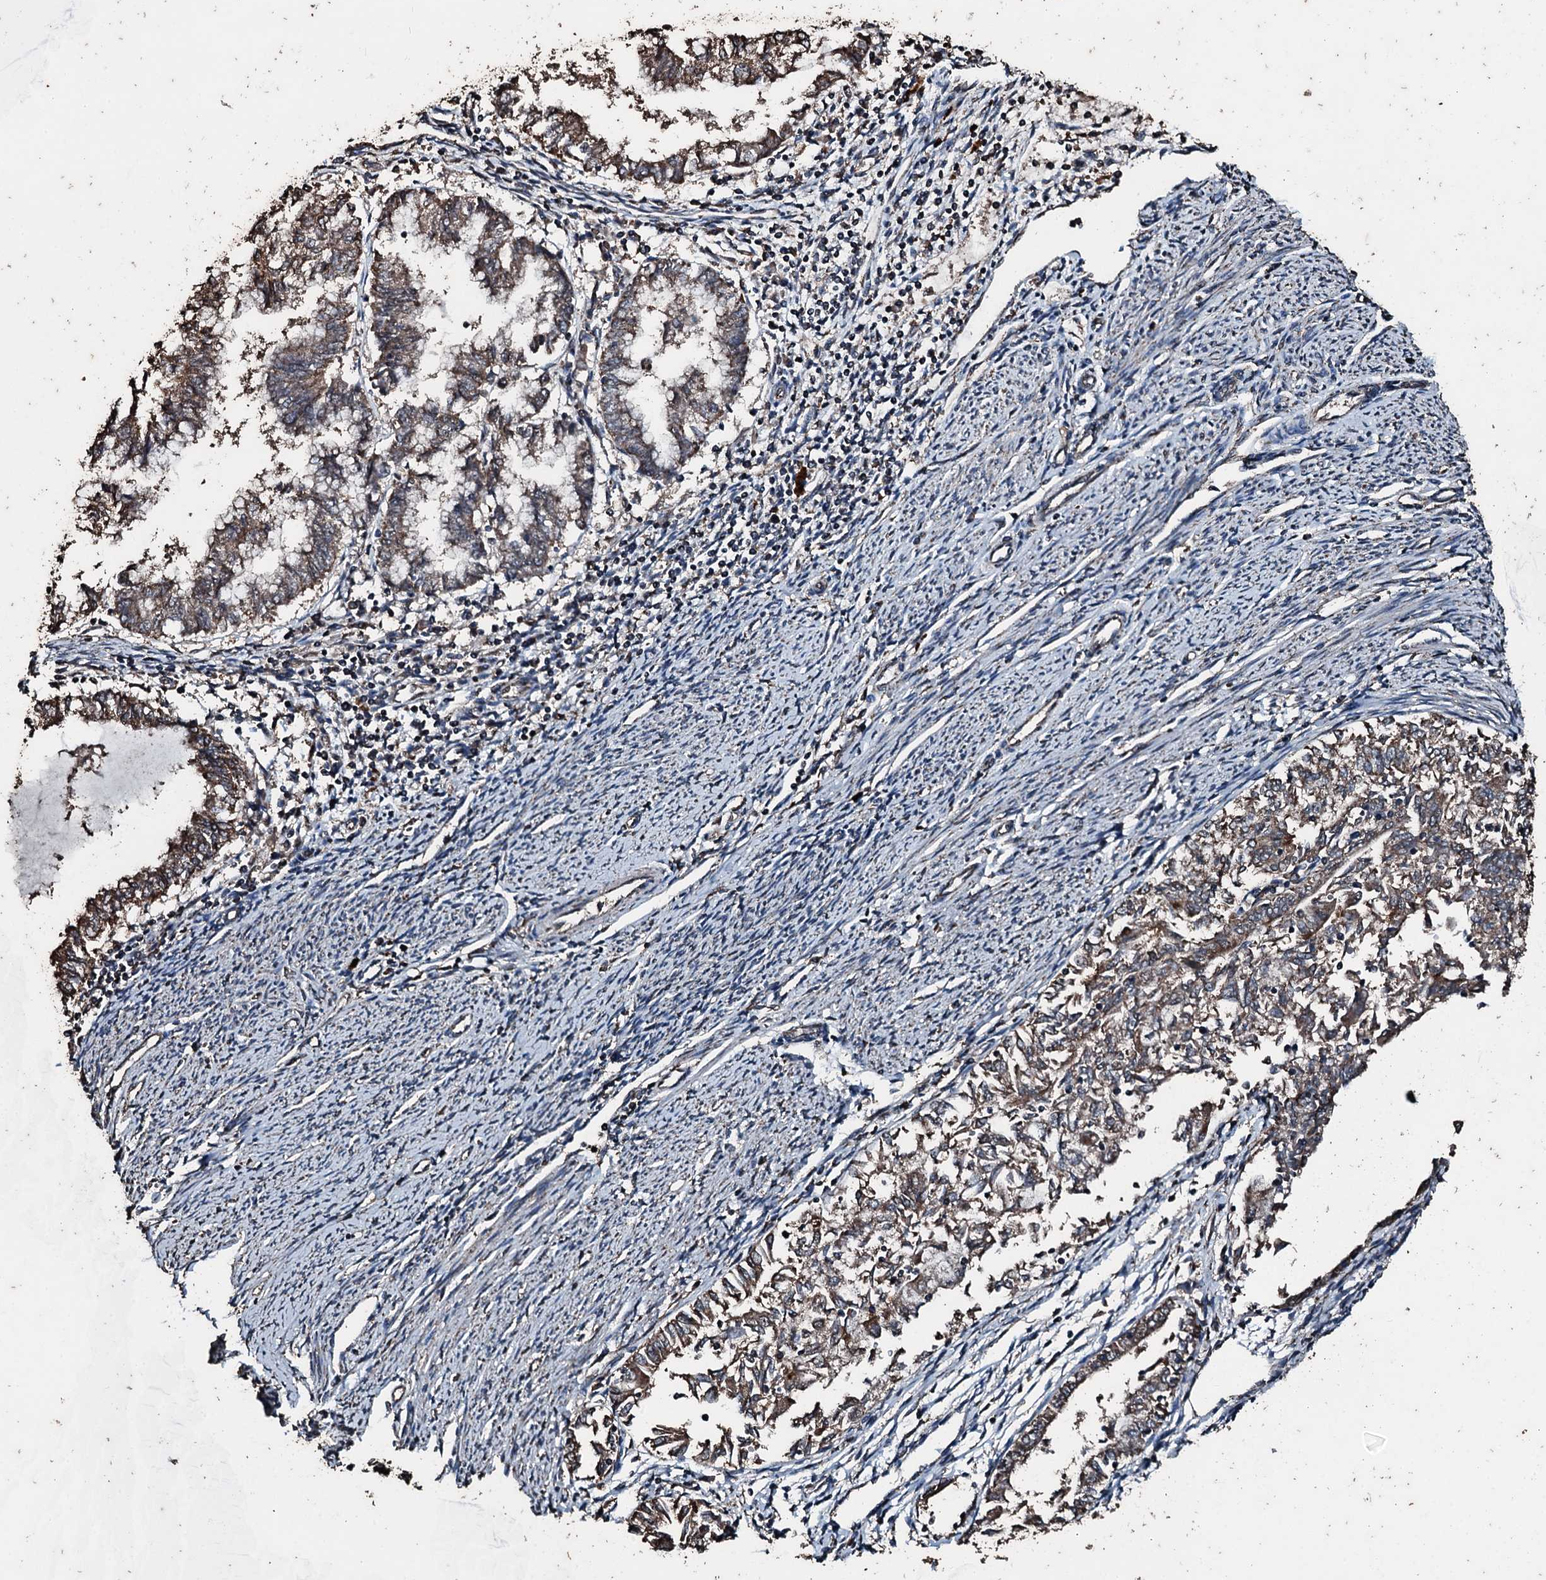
{"staining": {"intensity": "weak", "quantity": ">75%", "location": "cytoplasmic/membranous"}, "tissue": "endometrial cancer", "cell_type": "Tumor cells", "image_type": "cancer", "snomed": [{"axis": "morphology", "description": "Adenocarcinoma, NOS"}, {"axis": "topography", "description": "Endometrium"}], "caption": "This image reveals endometrial cancer stained with IHC to label a protein in brown. The cytoplasmic/membranous of tumor cells show weak positivity for the protein. Nuclei are counter-stained blue.", "gene": "FAAP24", "patient": {"sex": "female", "age": 79}}